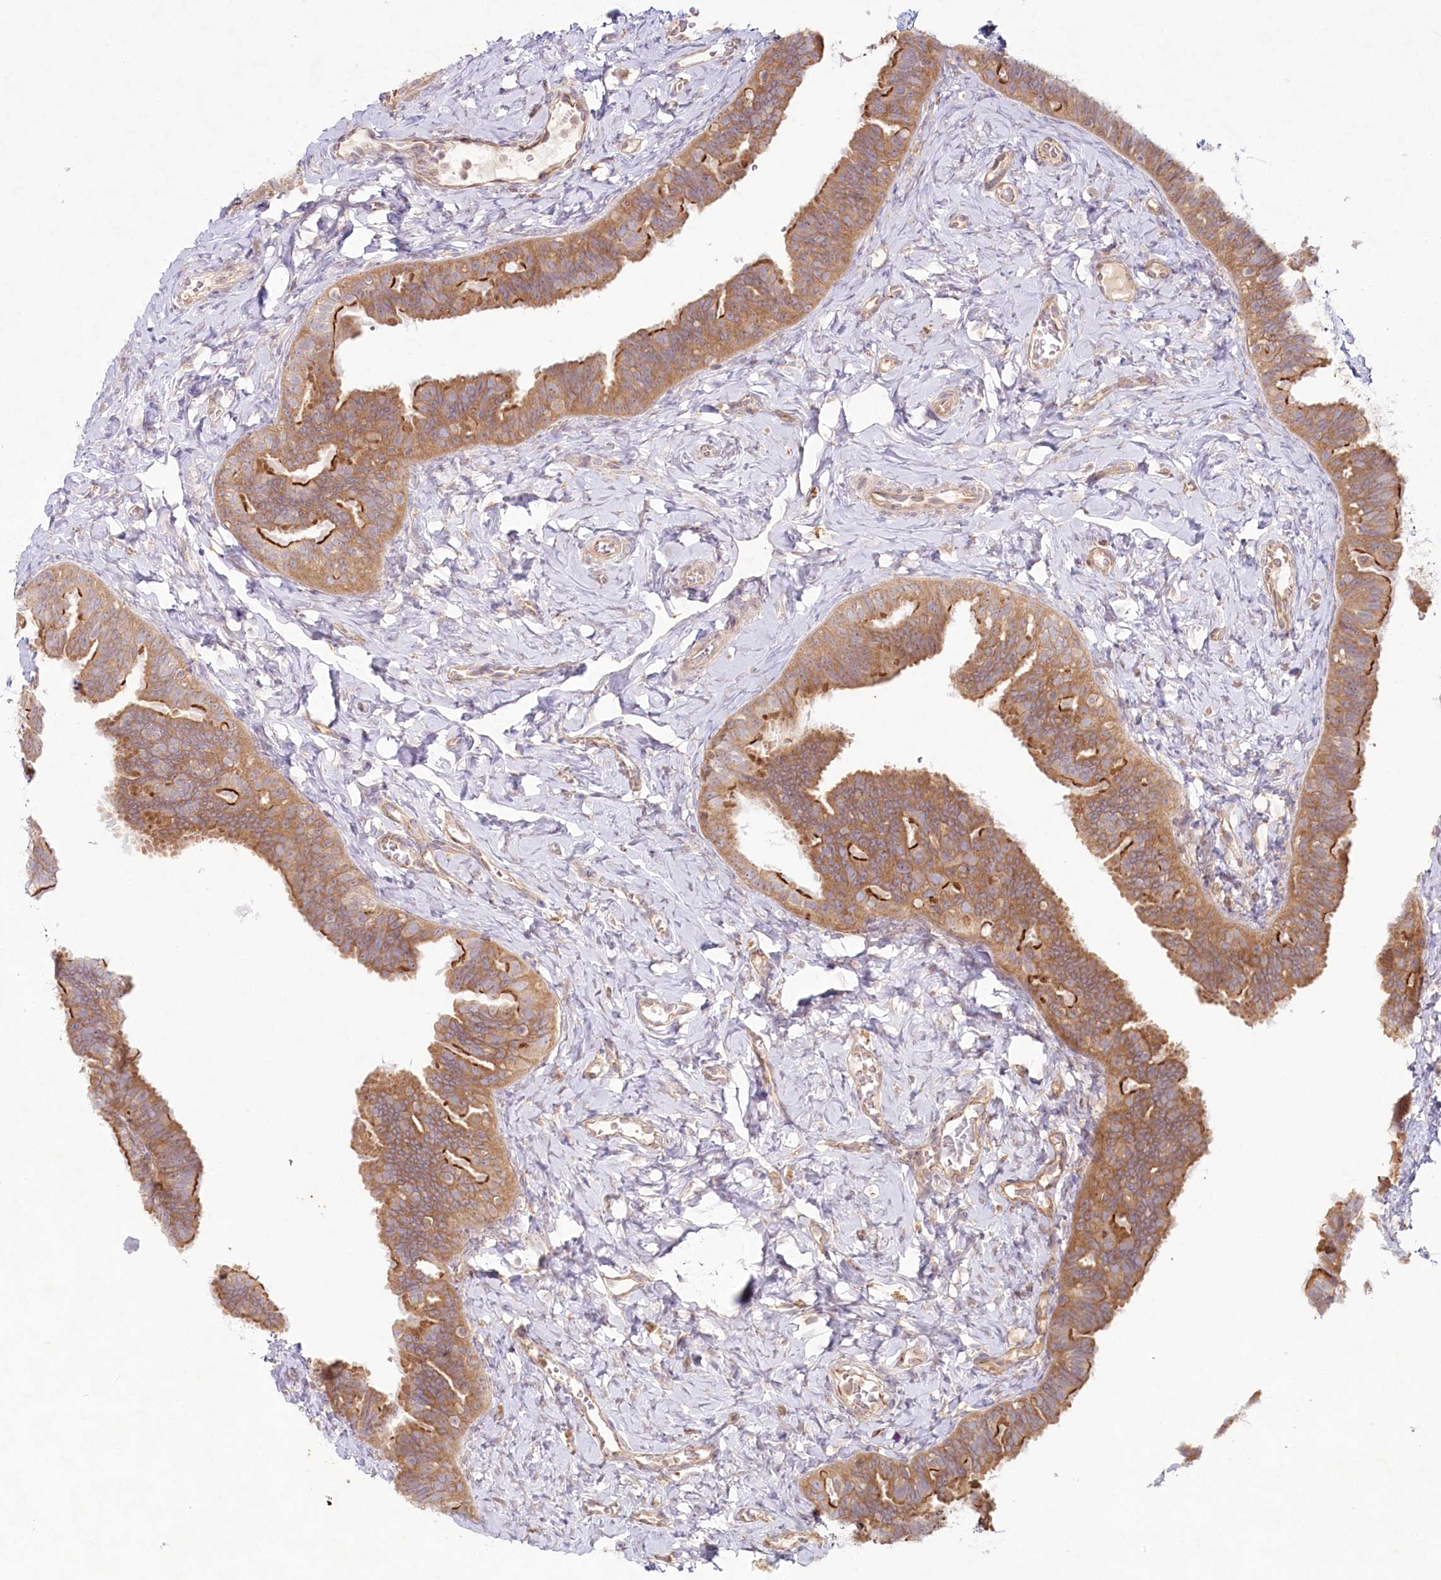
{"staining": {"intensity": "moderate", "quantity": ">75%", "location": "cytoplasmic/membranous"}, "tissue": "fallopian tube", "cell_type": "Glandular cells", "image_type": "normal", "snomed": [{"axis": "morphology", "description": "Normal tissue, NOS"}, {"axis": "topography", "description": "Fallopian tube"}], "caption": "This photomicrograph shows IHC staining of benign human fallopian tube, with medium moderate cytoplasmic/membranous positivity in approximately >75% of glandular cells.", "gene": "TNIP1", "patient": {"sex": "female", "age": 65}}